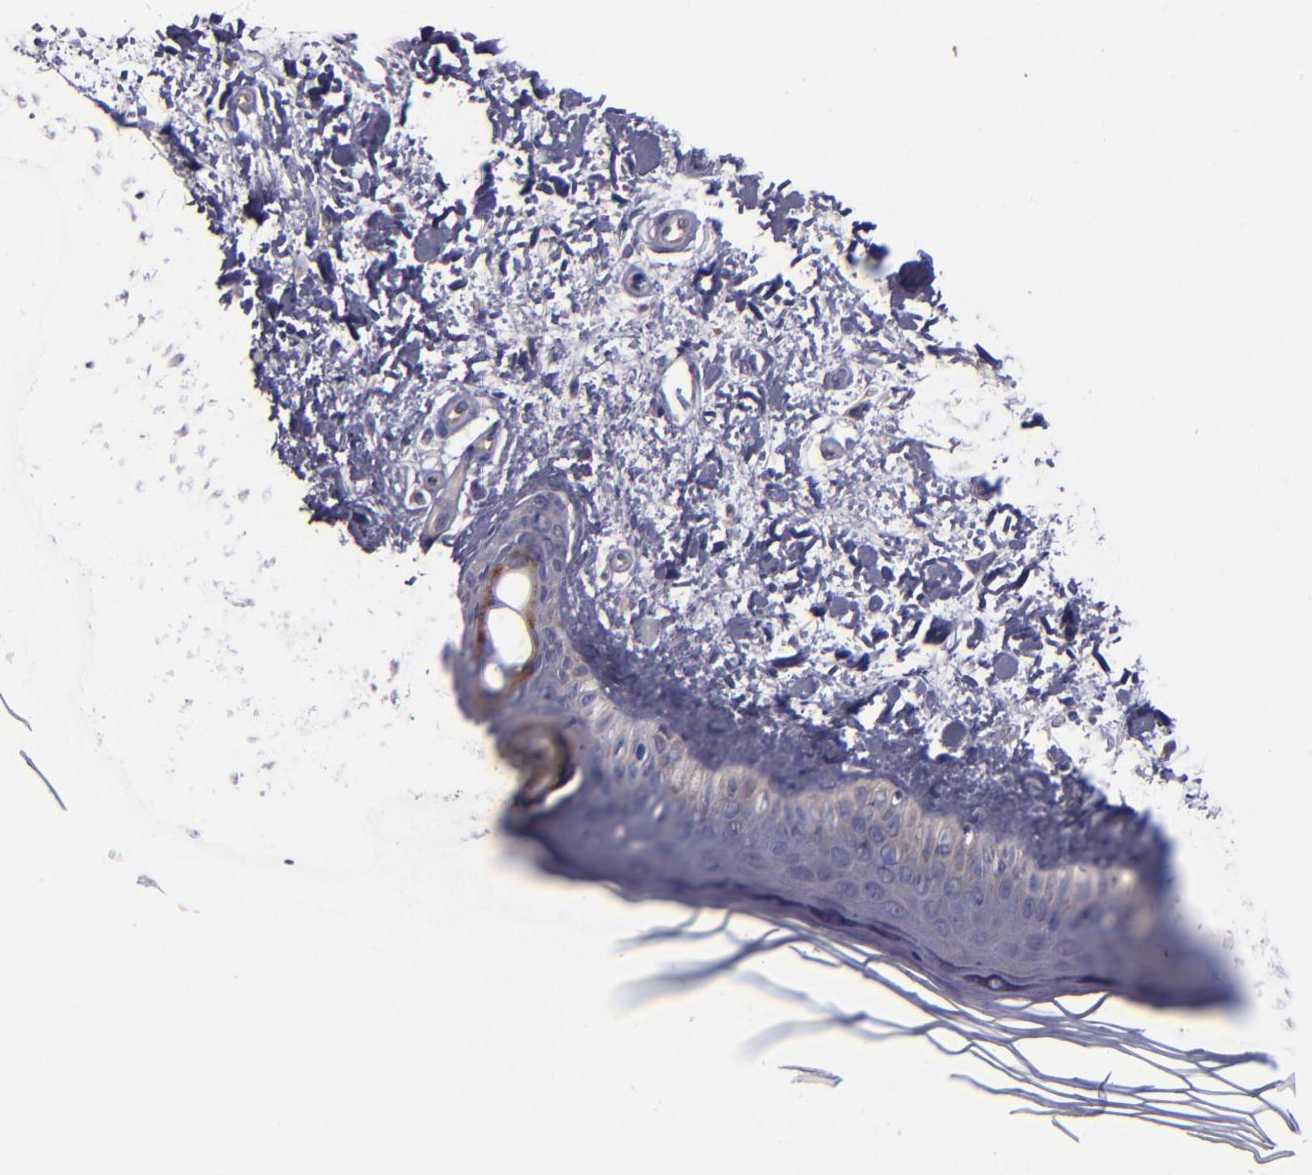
{"staining": {"intensity": "negative", "quantity": "none", "location": "none"}, "tissue": "skin", "cell_type": "Fibroblasts", "image_type": "normal", "snomed": [{"axis": "morphology", "description": "Normal tissue, NOS"}, {"axis": "topography", "description": "Skin"}], "caption": "Immunohistochemistry of unremarkable skin exhibits no positivity in fibroblasts.", "gene": "CARS1", "patient": {"sex": "female", "age": 19}}